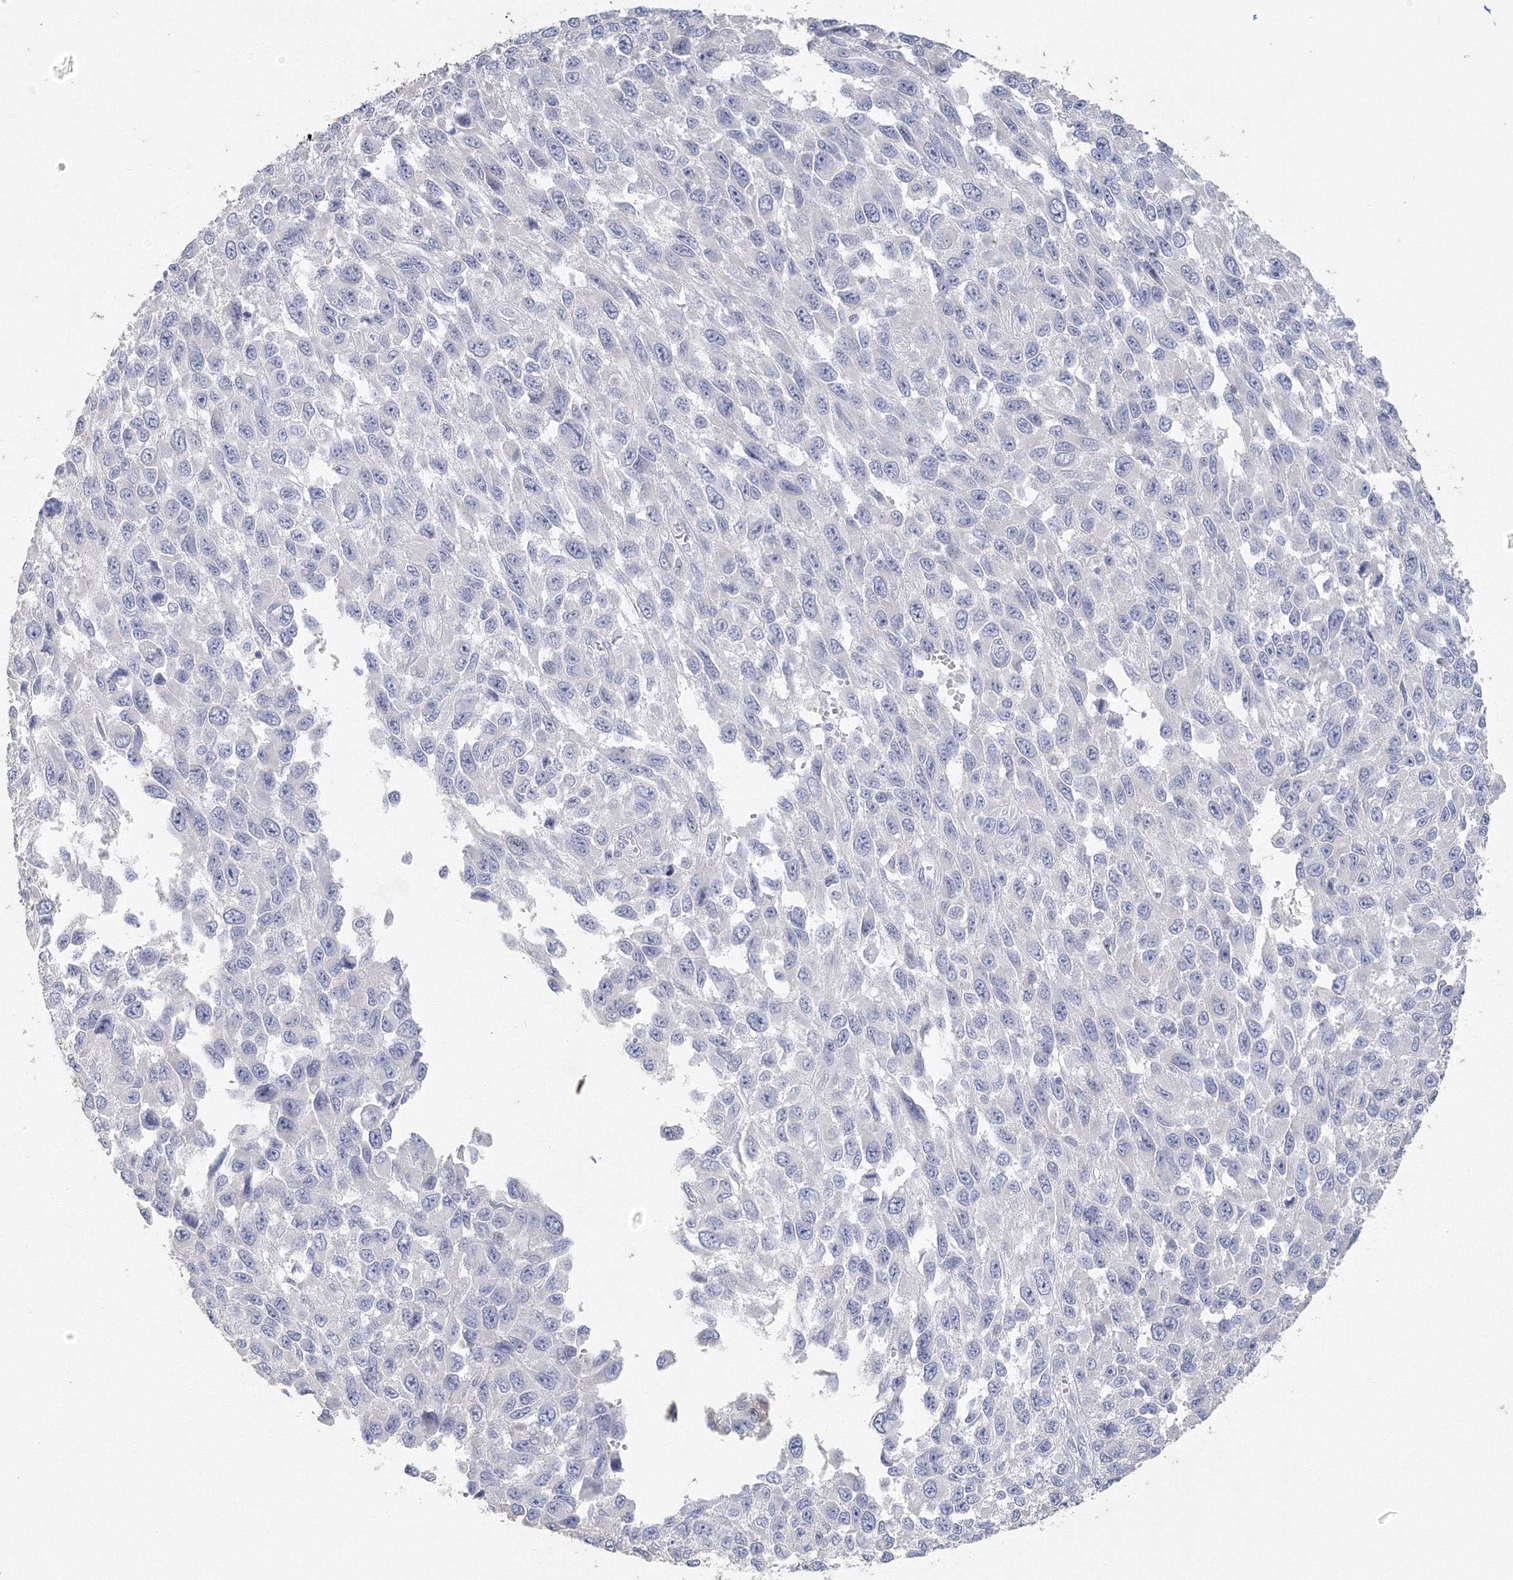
{"staining": {"intensity": "negative", "quantity": "none", "location": "none"}, "tissue": "melanoma", "cell_type": "Tumor cells", "image_type": "cancer", "snomed": [{"axis": "morphology", "description": "Malignant melanoma, NOS"}, {"axis": "topography", "description": "Skin"}], "caption": "IHC of malignant melanoma exhibits no expression in tumor cells. (DAB (3,3'-diaminobenzidine) immunohistochemistry (IHC), high magnification).", "gene": "TACC2", "patient": {"sex": "female", "age": 96}}